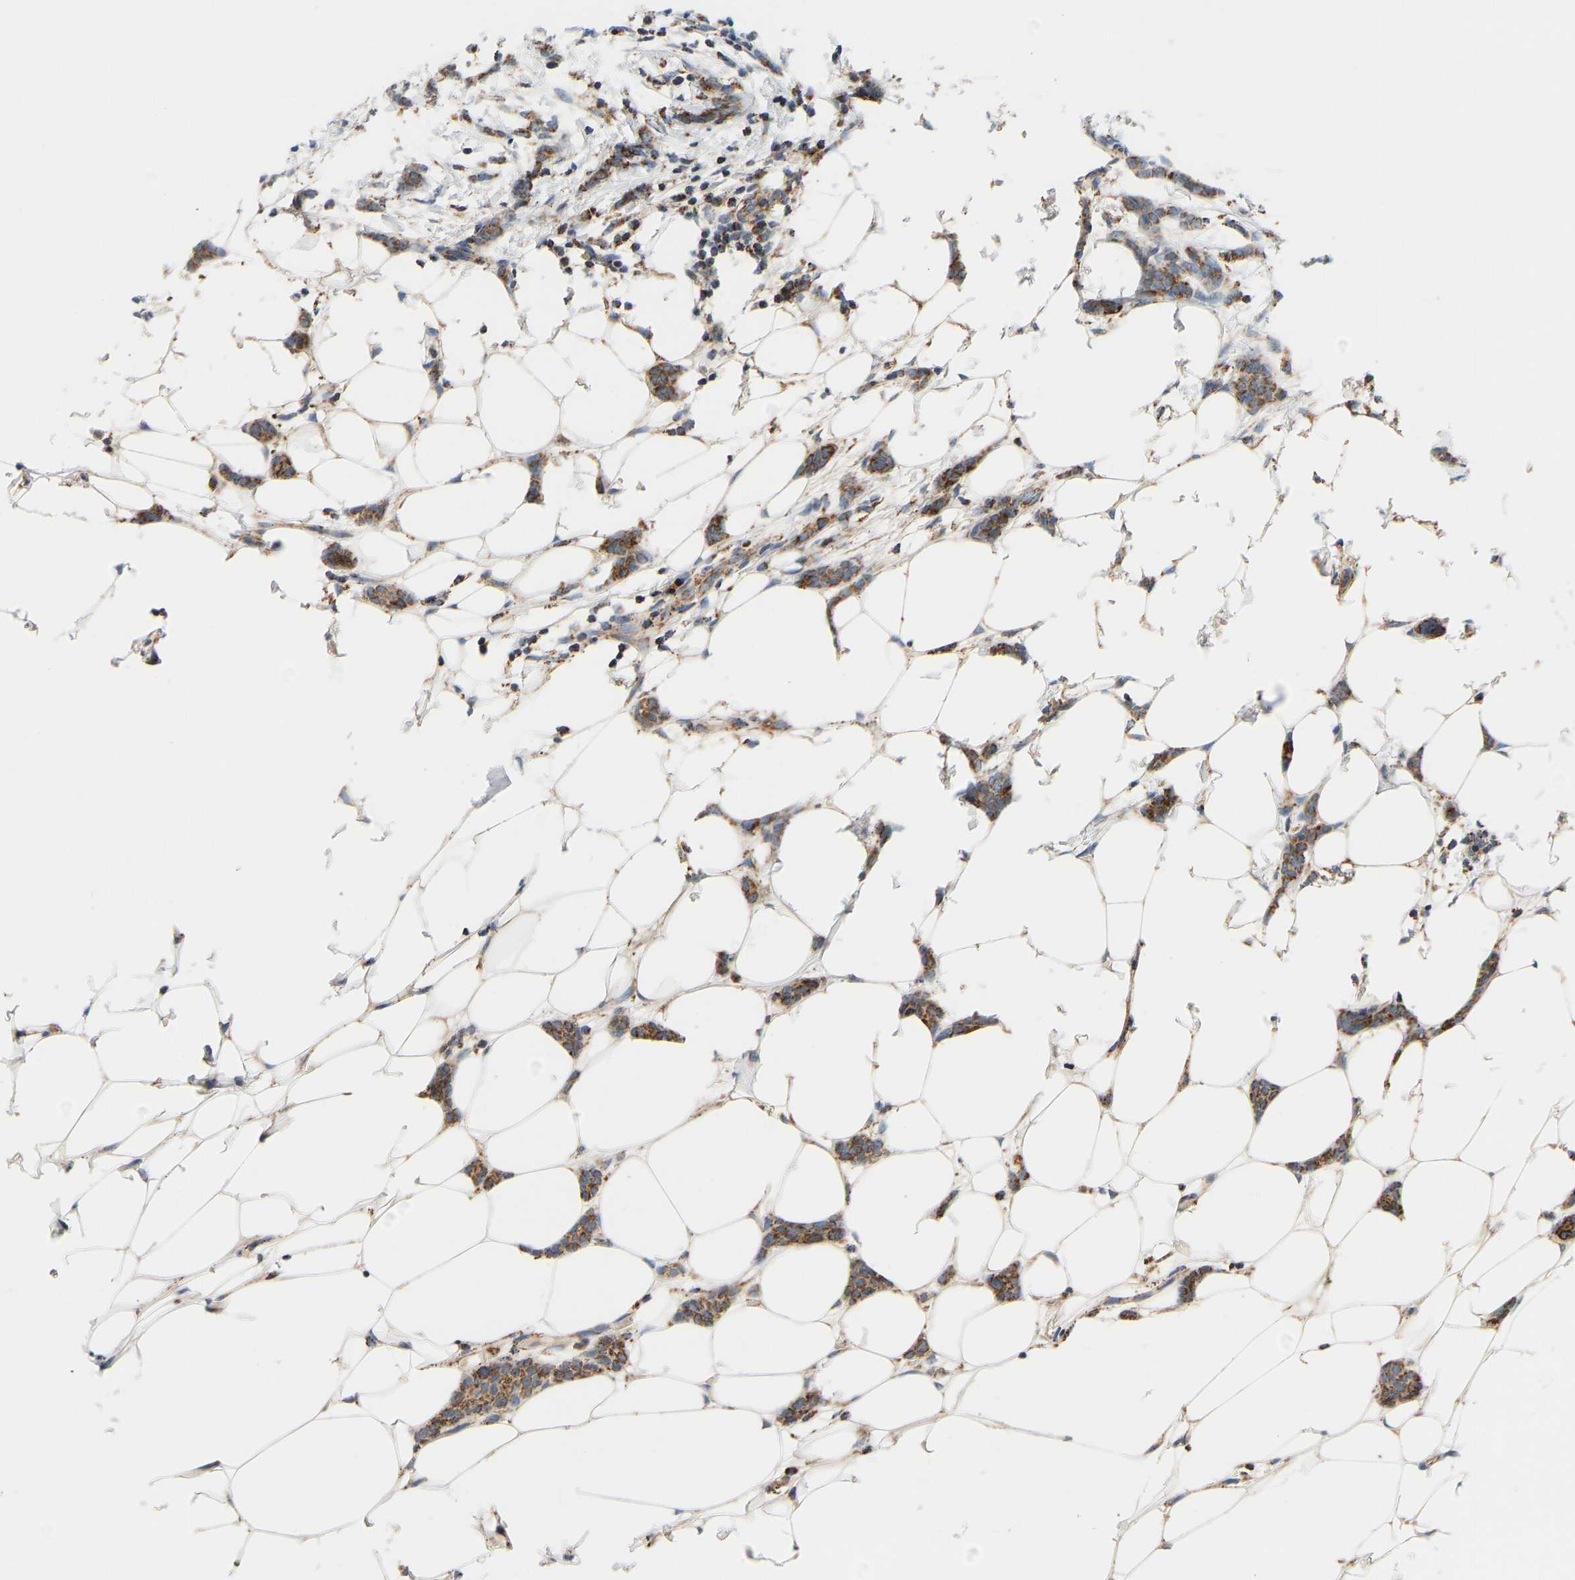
{"staining": {"intensity": "moderate", "quantity": ">75%", "location": "cytoplasmic/membranous"}, "tissue": "breast cancer", "cell_type": "Tumor cells", "image_type": "cancer", "snomed": [{"axis": "morphology", "description": "Lobular carcinoma"}, {"axis": "topography", "description": "Skin"}, {"axis": "topography", "description": "Breast"}], "caption": "High-magnification brightfield microscopy of breast lobular carcinoma stained with DAB (brown) and counterstained with hematoxylin (blue). tumor cells exhibit moderate cytoplasmic/membranous positivity is identified in approximately>75% of cells.", "gene": "GPSM2", "patient": {"sex": "female", "age": 46}}